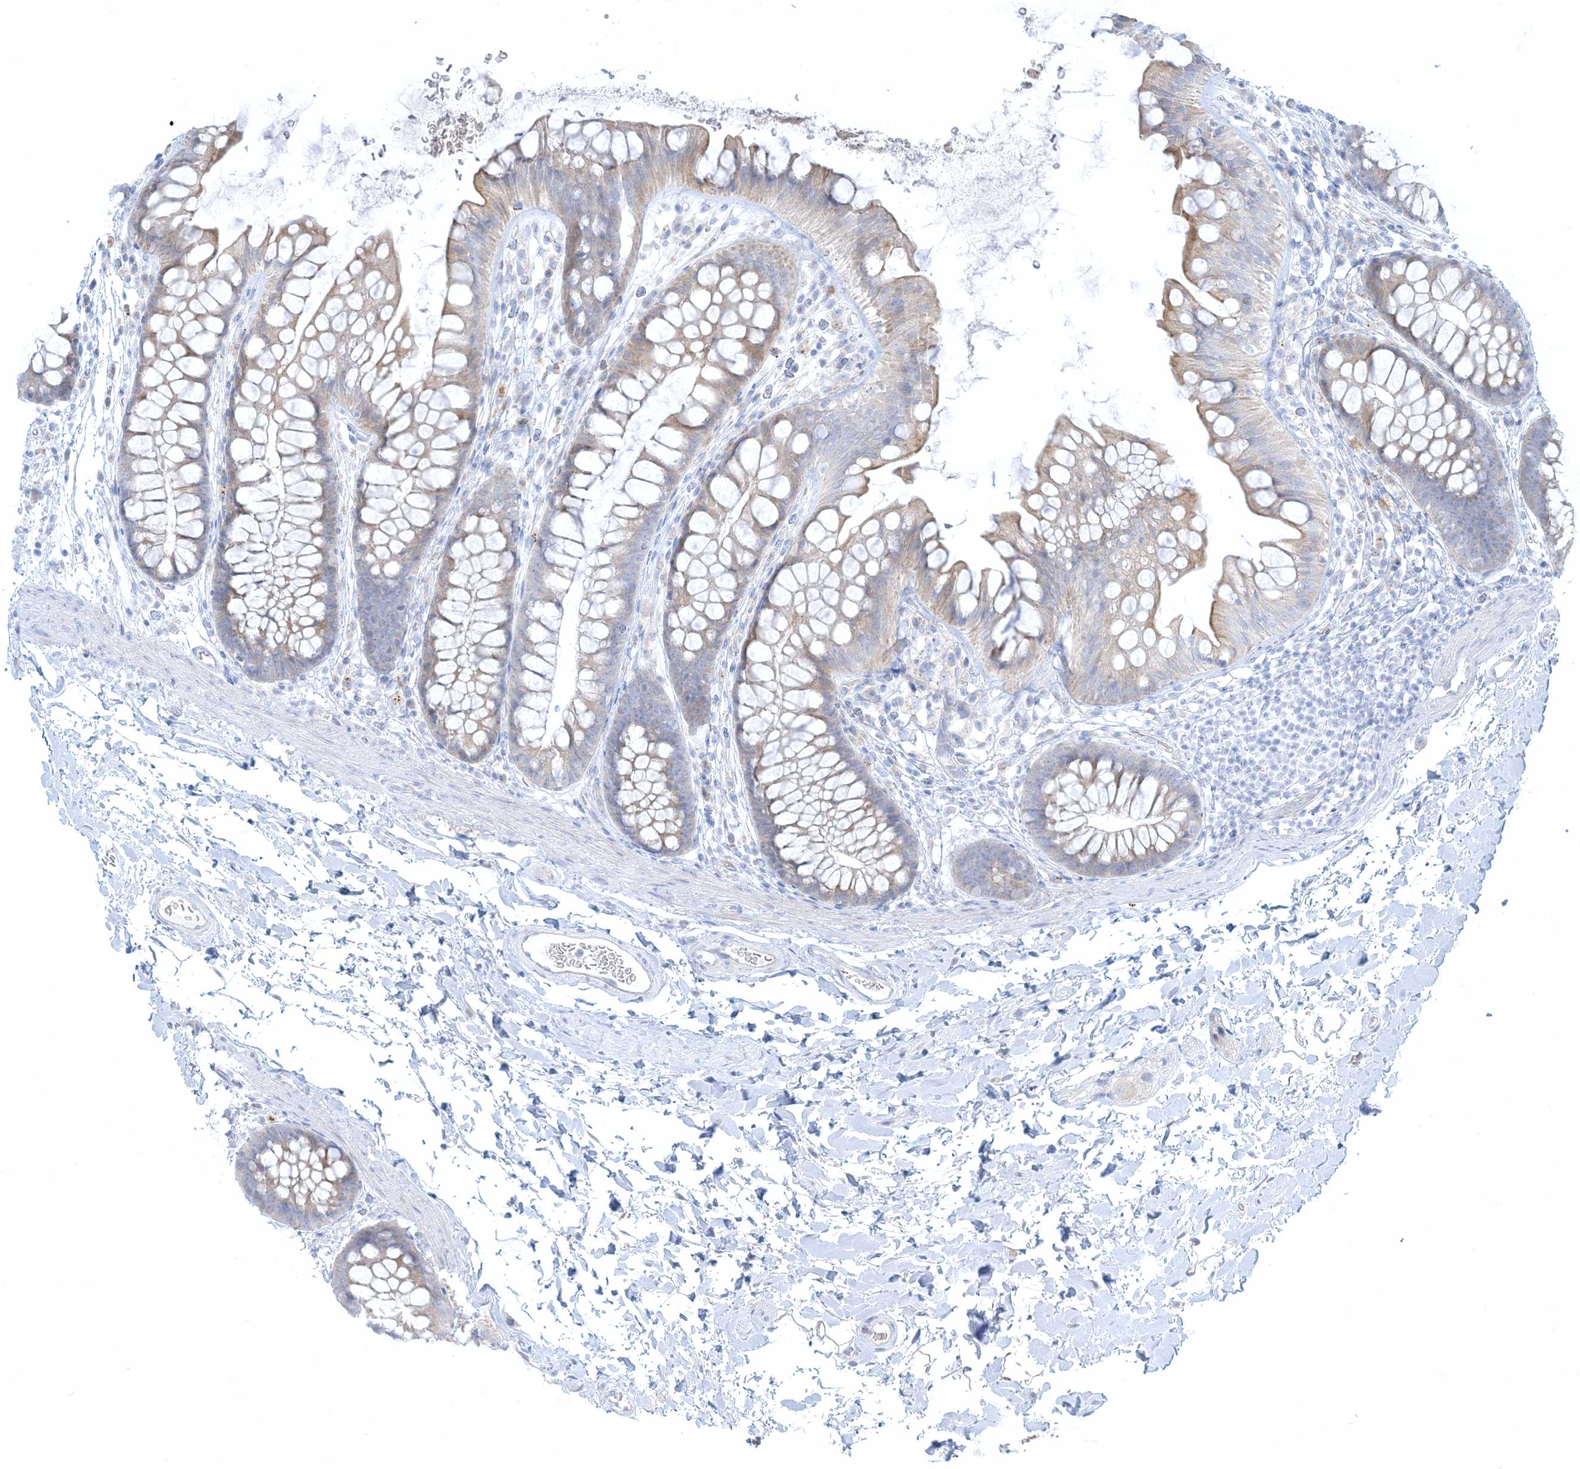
{"staining": {"intensity": "negative", "quantity": "none", "location": "none"}, "tissue": "colon", "cell_type": "Endothelial cells", "image_type": "normal", "snomed": [{"axis": "morphology", "description": "Normal tissue, NOS"}, {"axis": "topography", "description": "Colon"}], "caption": "DAB immunohistochemical staining of normal colon reveals no significant positivity in endothelial cells.", "gene": "XIRP2", "patient": {"sex": "female", "age": 62}}